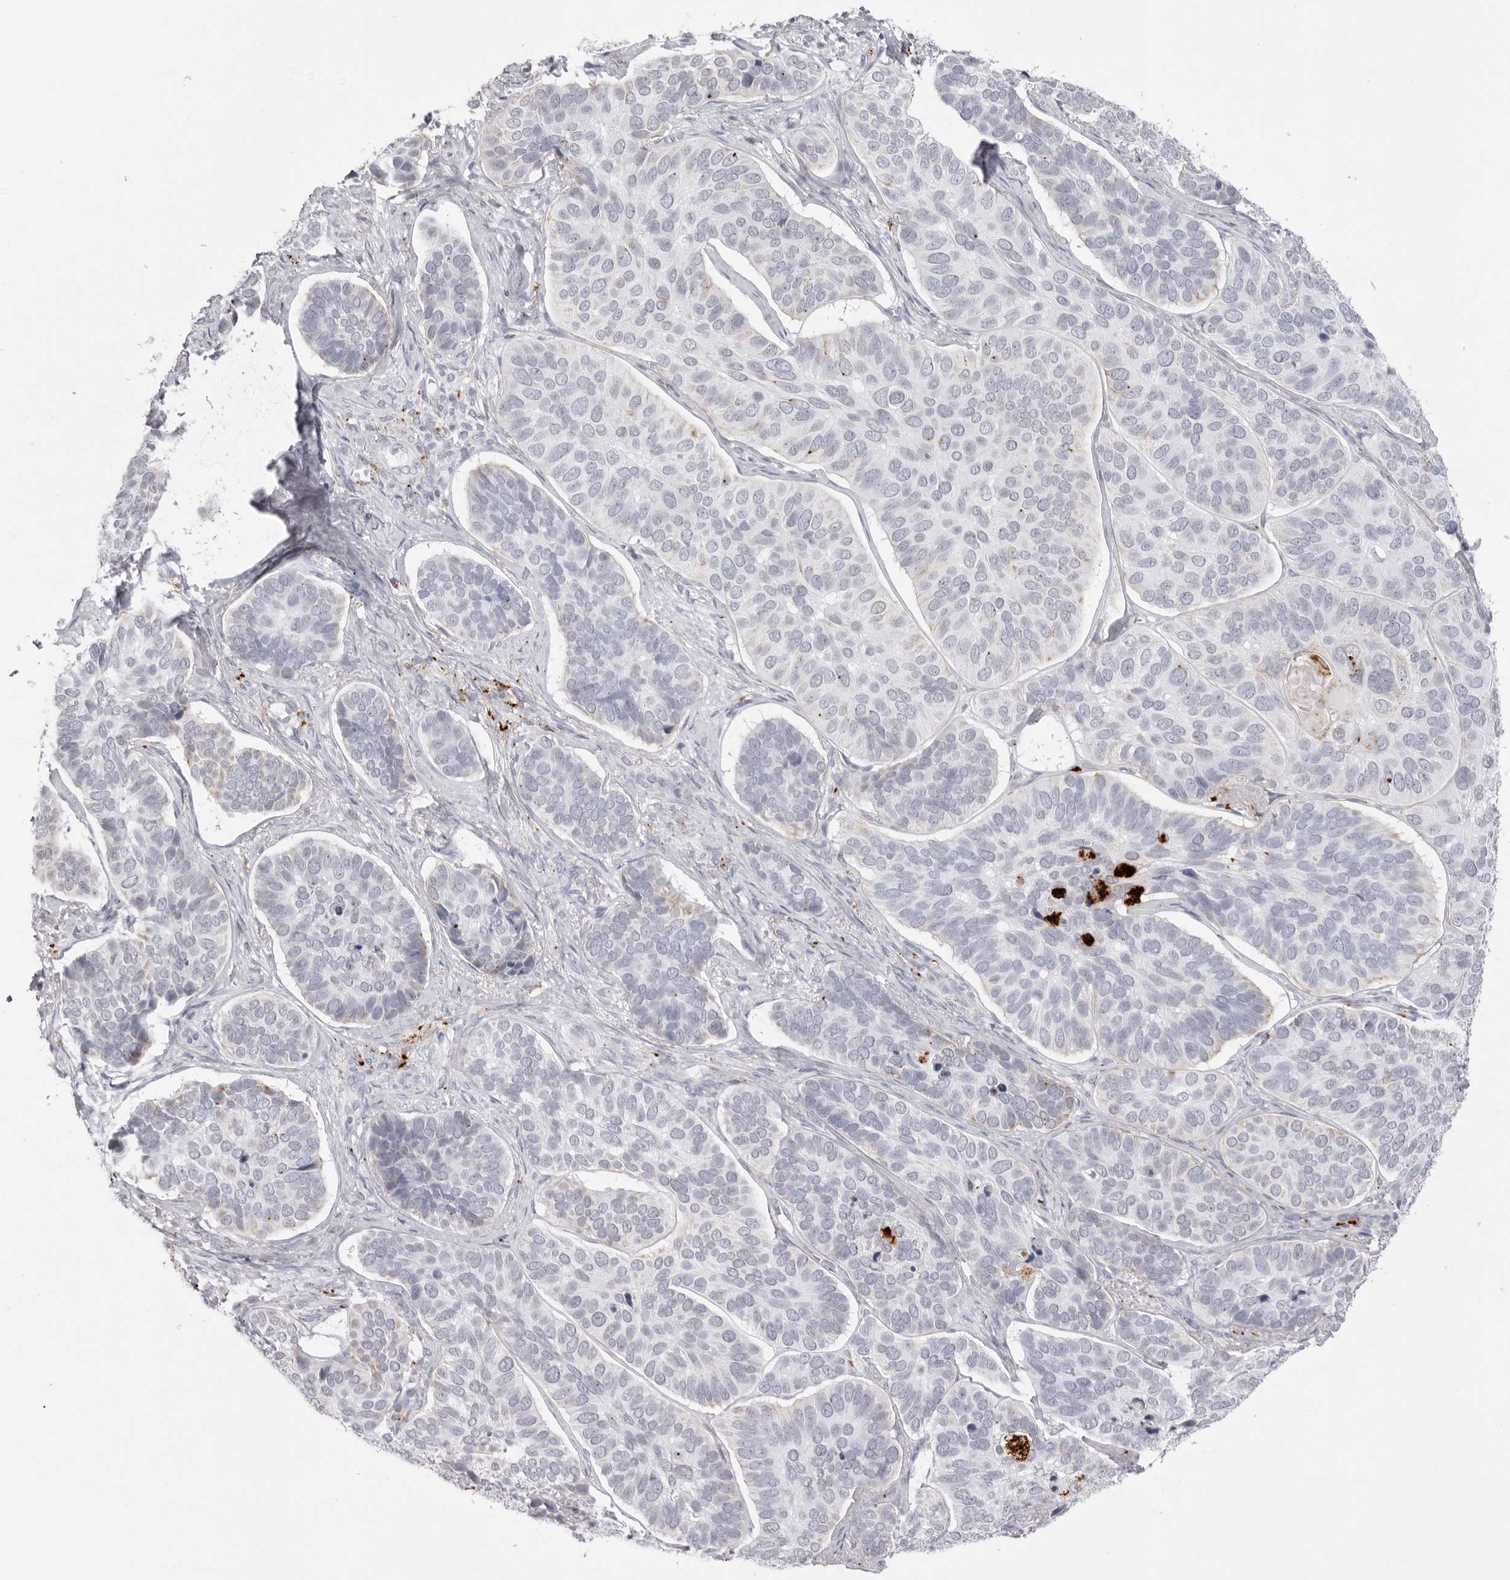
{"staining": {"intensity": "negative", "quantity": "none", "location": "none"}, "tissue": "skin cancer", "cell_type": "Tumor cells", "image_type": "cancer", "snomed": [{"axis": "morphology", "description": "Basal cell carcinoma"}, {"axis": "topography", "description": "Skin"}], "caption": "There is no significant positivity in tumor cells of skin cancer. (Stains: DAB (3,3'-diaminobenzidine) immunohistochemistry (IHC) with hematoxylin counter stain, Microscopy: brightfield microscopy at high magnification).", "gene": "IL25", "patient": {"sex": "male", "age": 62}}